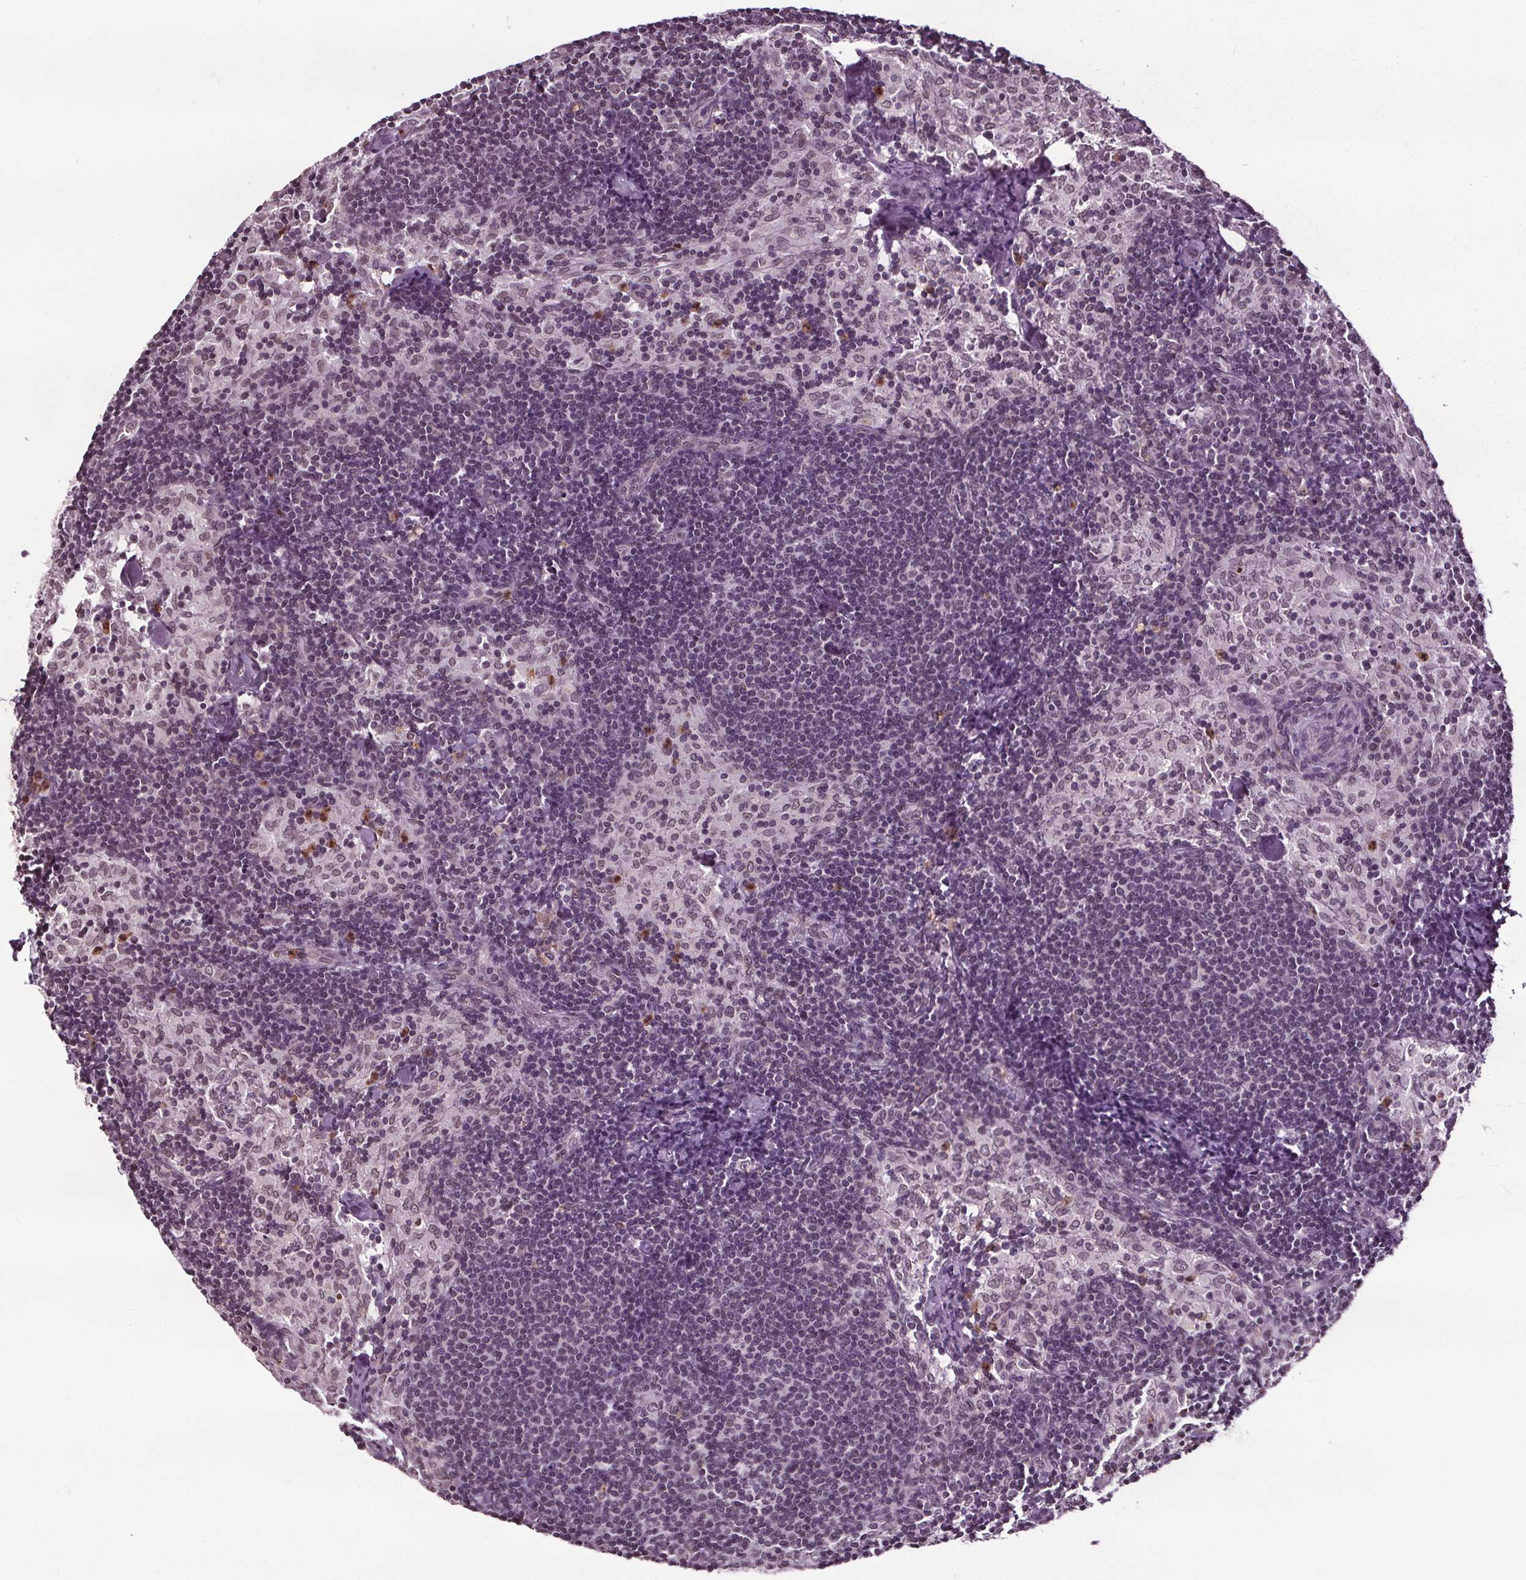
{"staining": {"intensity": "moderate", "quantity": "25%-75%", "location": "cytoplasmic/membranous,nuclear"}, "tissue": "lymph node", "cell_type": "Germinal center cells", "image_type": "normal", "snomed": [{"axis": "morphology", "description": "Normal tissue, NOS"}, {"axis": "topography", "description": "Lymph node"}], "caption": "DAB immunohistochemical staining of unremarkable lymph node shows moderate cytoplasmic/membranous,nuclear protein expression in about 25%-75% of germinal center cells.", "gene": "TTC39C", "patient": {"sex": "female", "age": 69}}